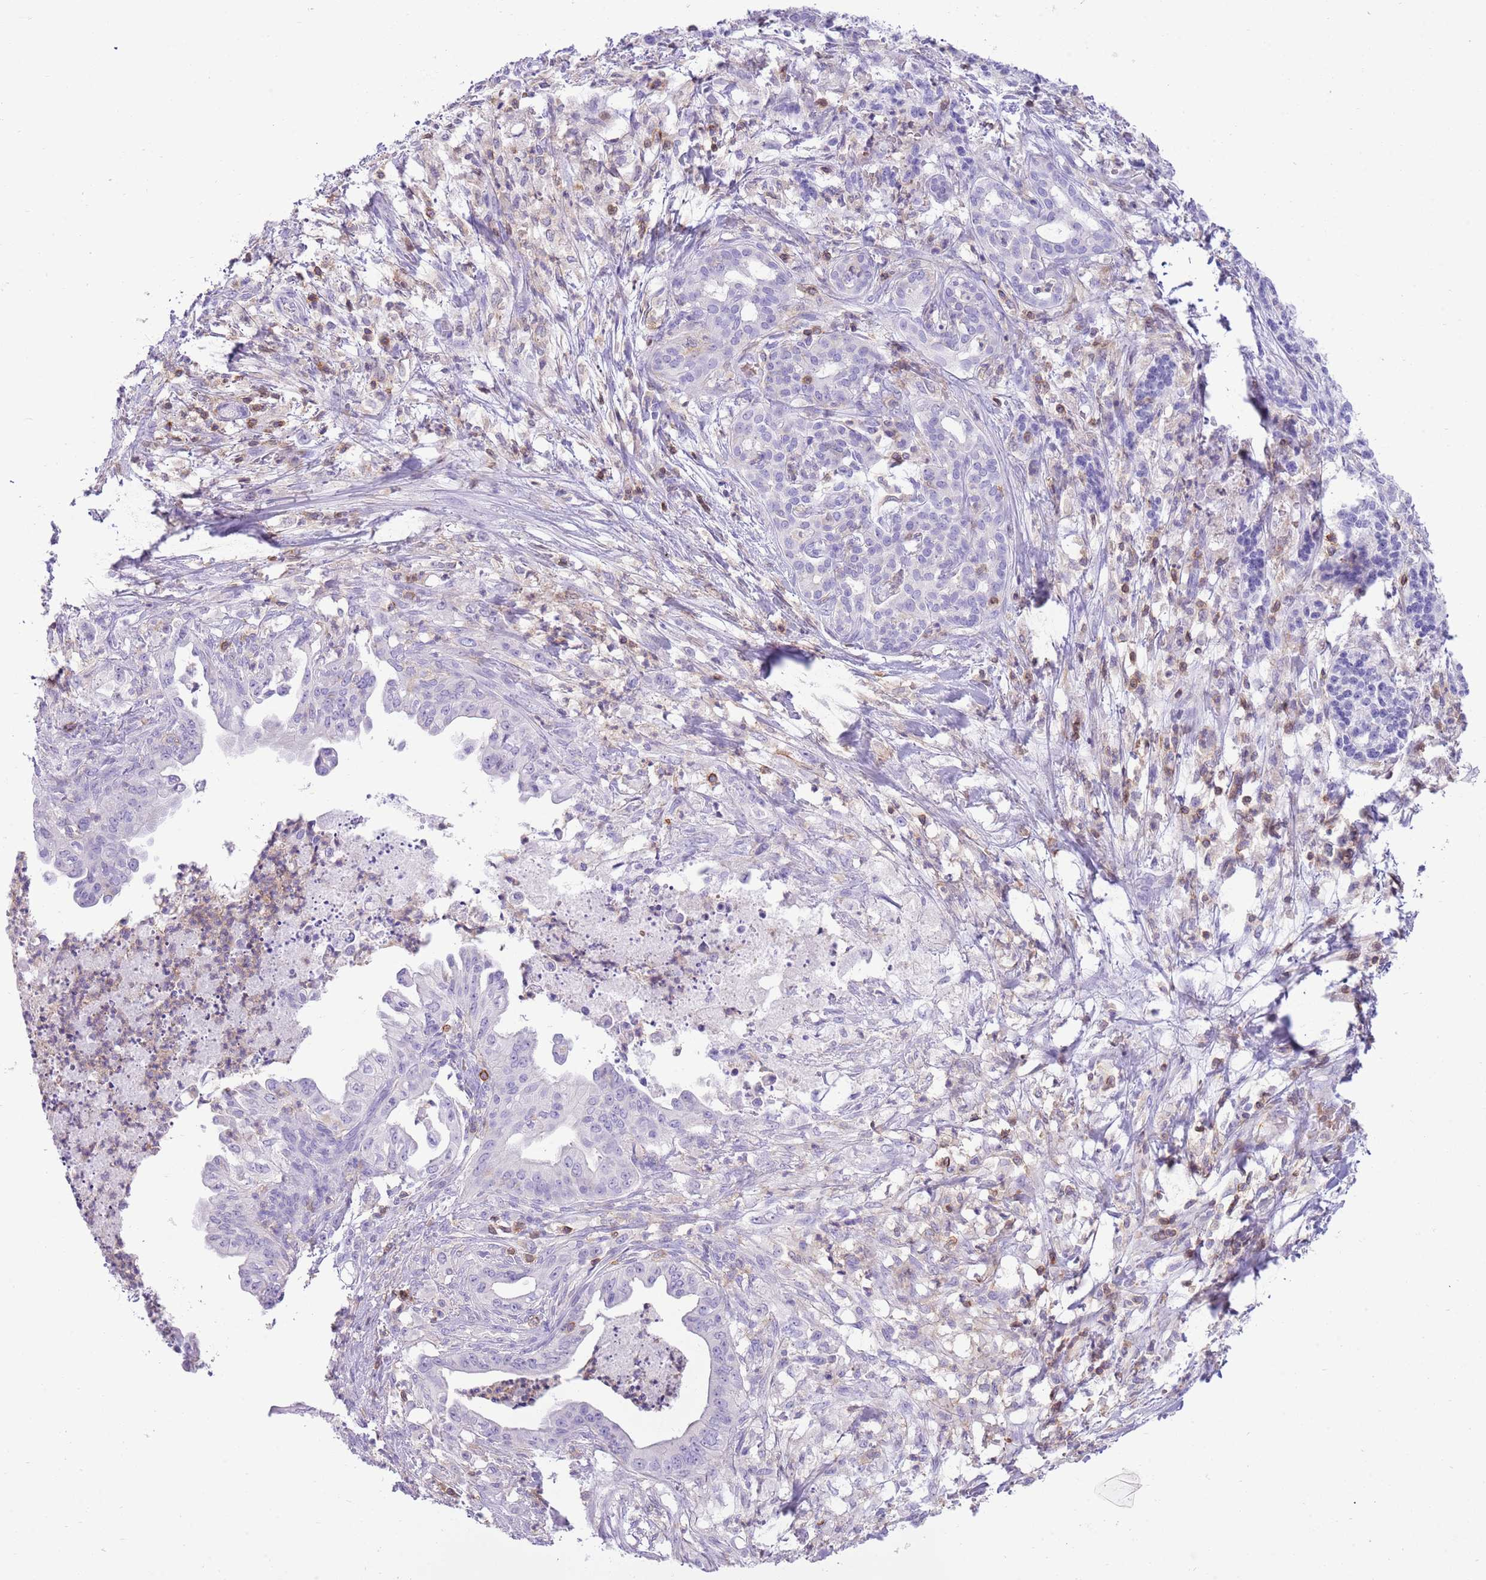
{"staining": {"intensity": "negative", "quantity": "none", "location": "none"}, "tissue": "pancreatic cancer", "cell_type": "Tumor cells", "image_type": "cancer", "snomed": [{"axis": "morphology", "description": "Adenocarcinoma, NOS"}, {"axis": "topography", "description": "Pancreas"}], "caption": "This is an immunohistochemistry micrograph of human adenocarcinoma (pancreatic). There is no expression in tumor cells.", "gene": "OR4Q3", "patient": {"sex": "male", "age": 58}}